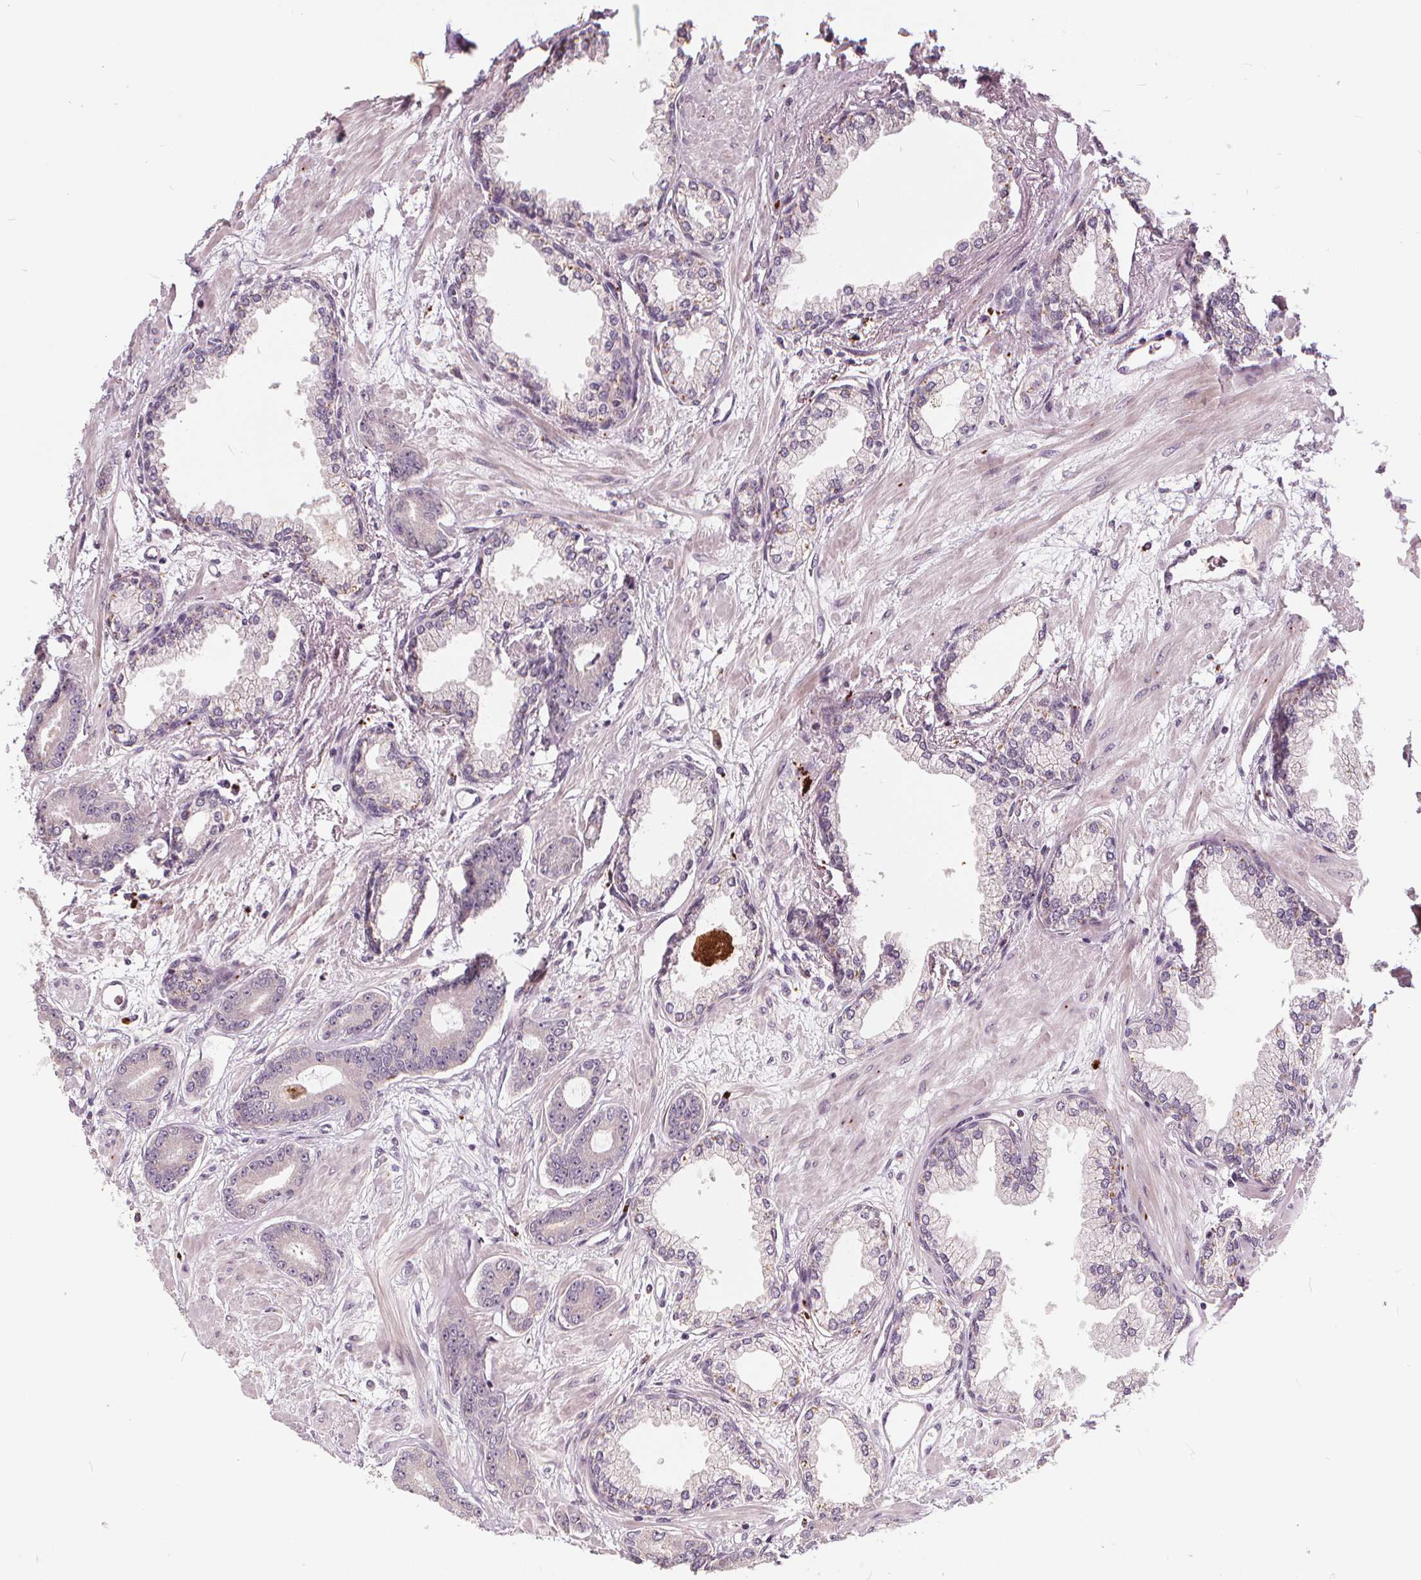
{"staining": {"intensity": "negative", "quantity": "none", "location": "none"}, "tissue": "prostate cancer", "cell_type": "Tumor cells", "image_type": "cancer", "snomed": [{"axis": "morphology", "description": "Adenocarcinoma, Low grade"}, {"axis": "topography", "description": "Prostate"}], "caption": "The image displays no staining of tumor cells in prostate cancer (low-grade adenocarcinoma).", "gene": "IPO13", "patient": {"sex": "male", "age": 64}}